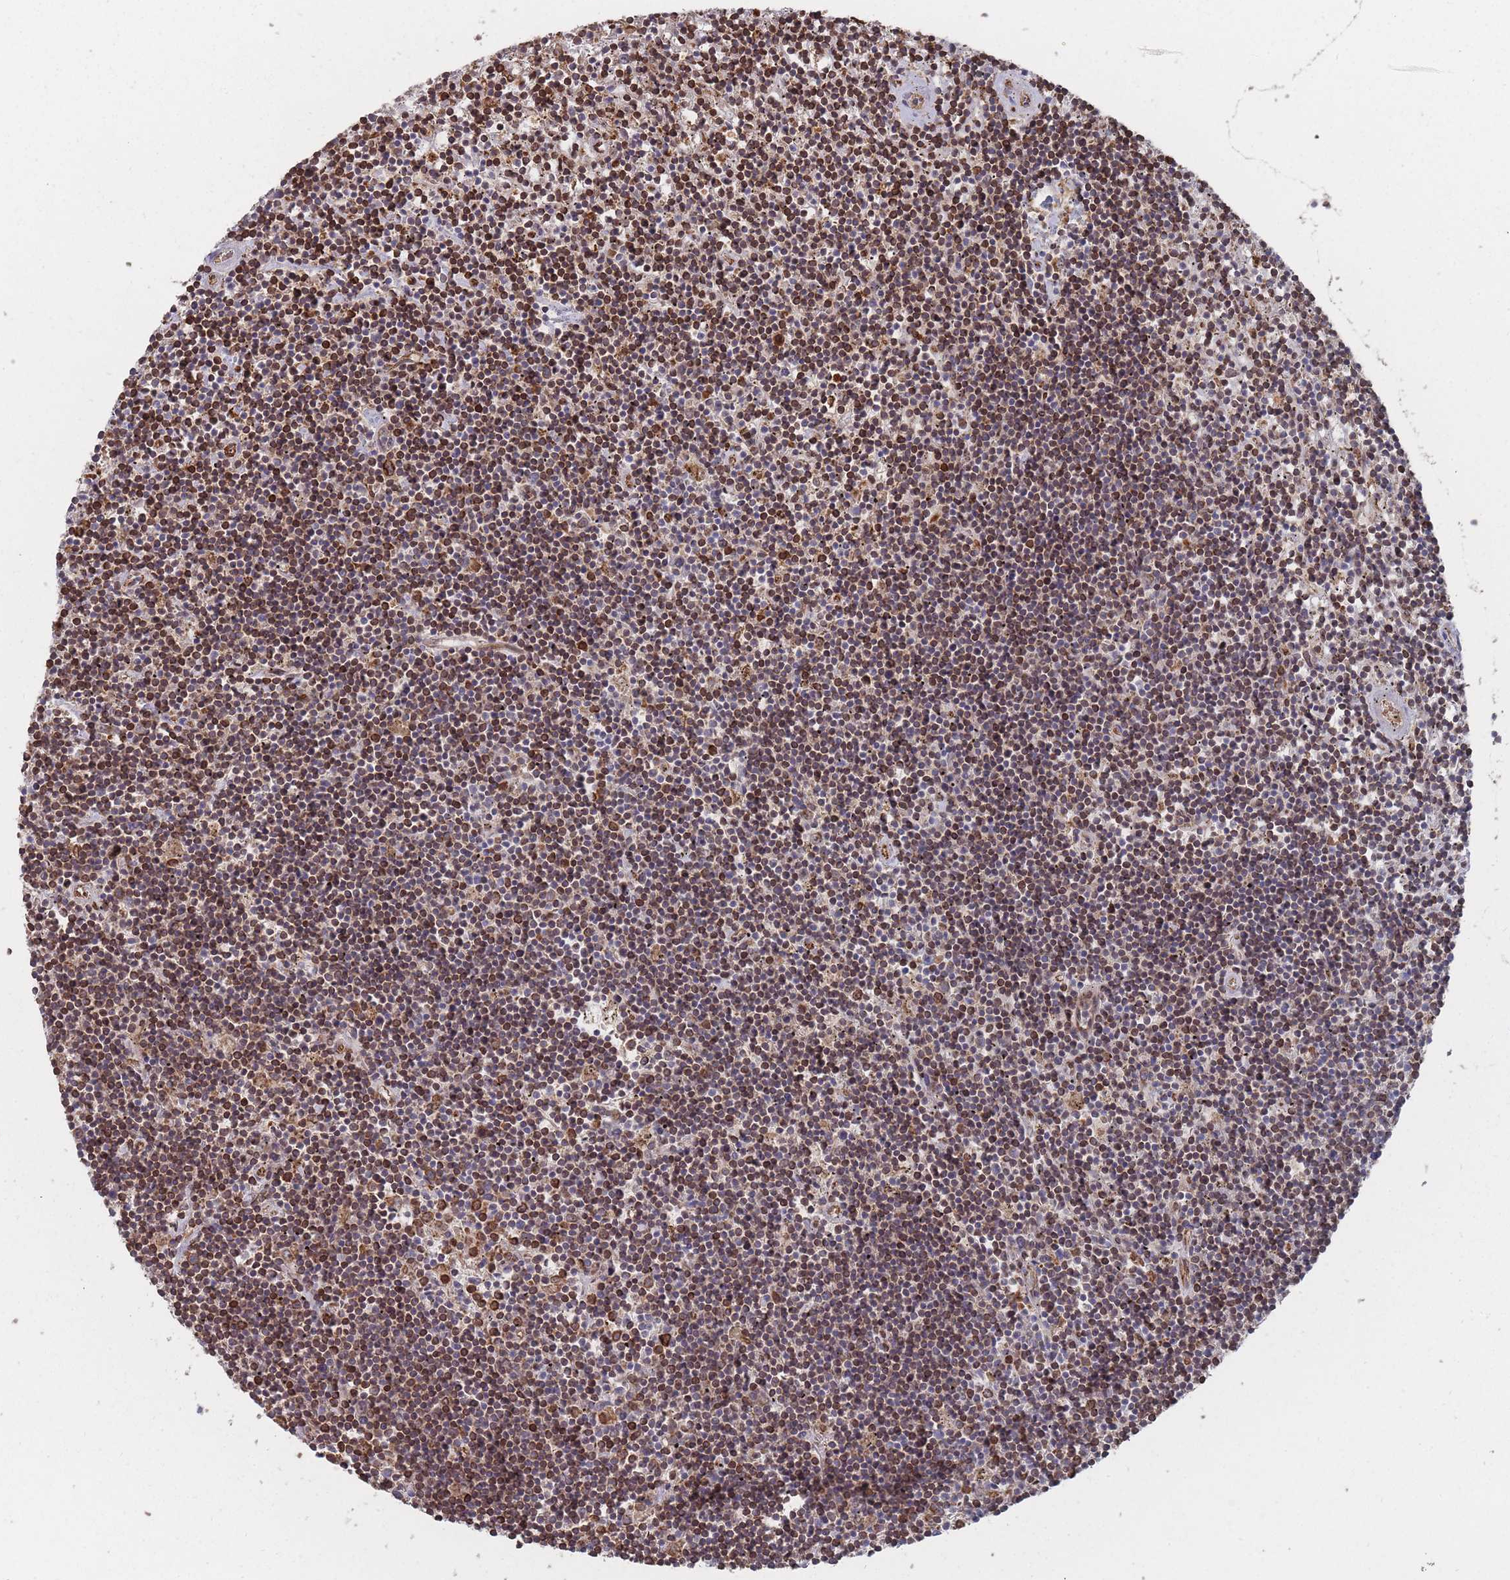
{"staining": {"intensity": "moderate", "quantity": ">75%", "location": "cytoplasmic/membranous"}, "tissue": "lymphoma", "cell_type": "Tumor cells", "image_type": "cancer", "snomed": [{"axis": "morphology", "description": "Malignant lymphoma, non-Hodgkin's type, Low grade"}, {"axis": "topography", "description": "Spleen"}], "caption": "The immunohistochemical stain labels moderate cytoplasmic/membranous staining in tumor cells of lymphoma tissue. (DAB (3,3'-diaminobenzidine) IHC, brown staining for protein, blue staining for nuclei).", "gene": "THSD7B", "patient": {"sex": "male", "age": 76}}